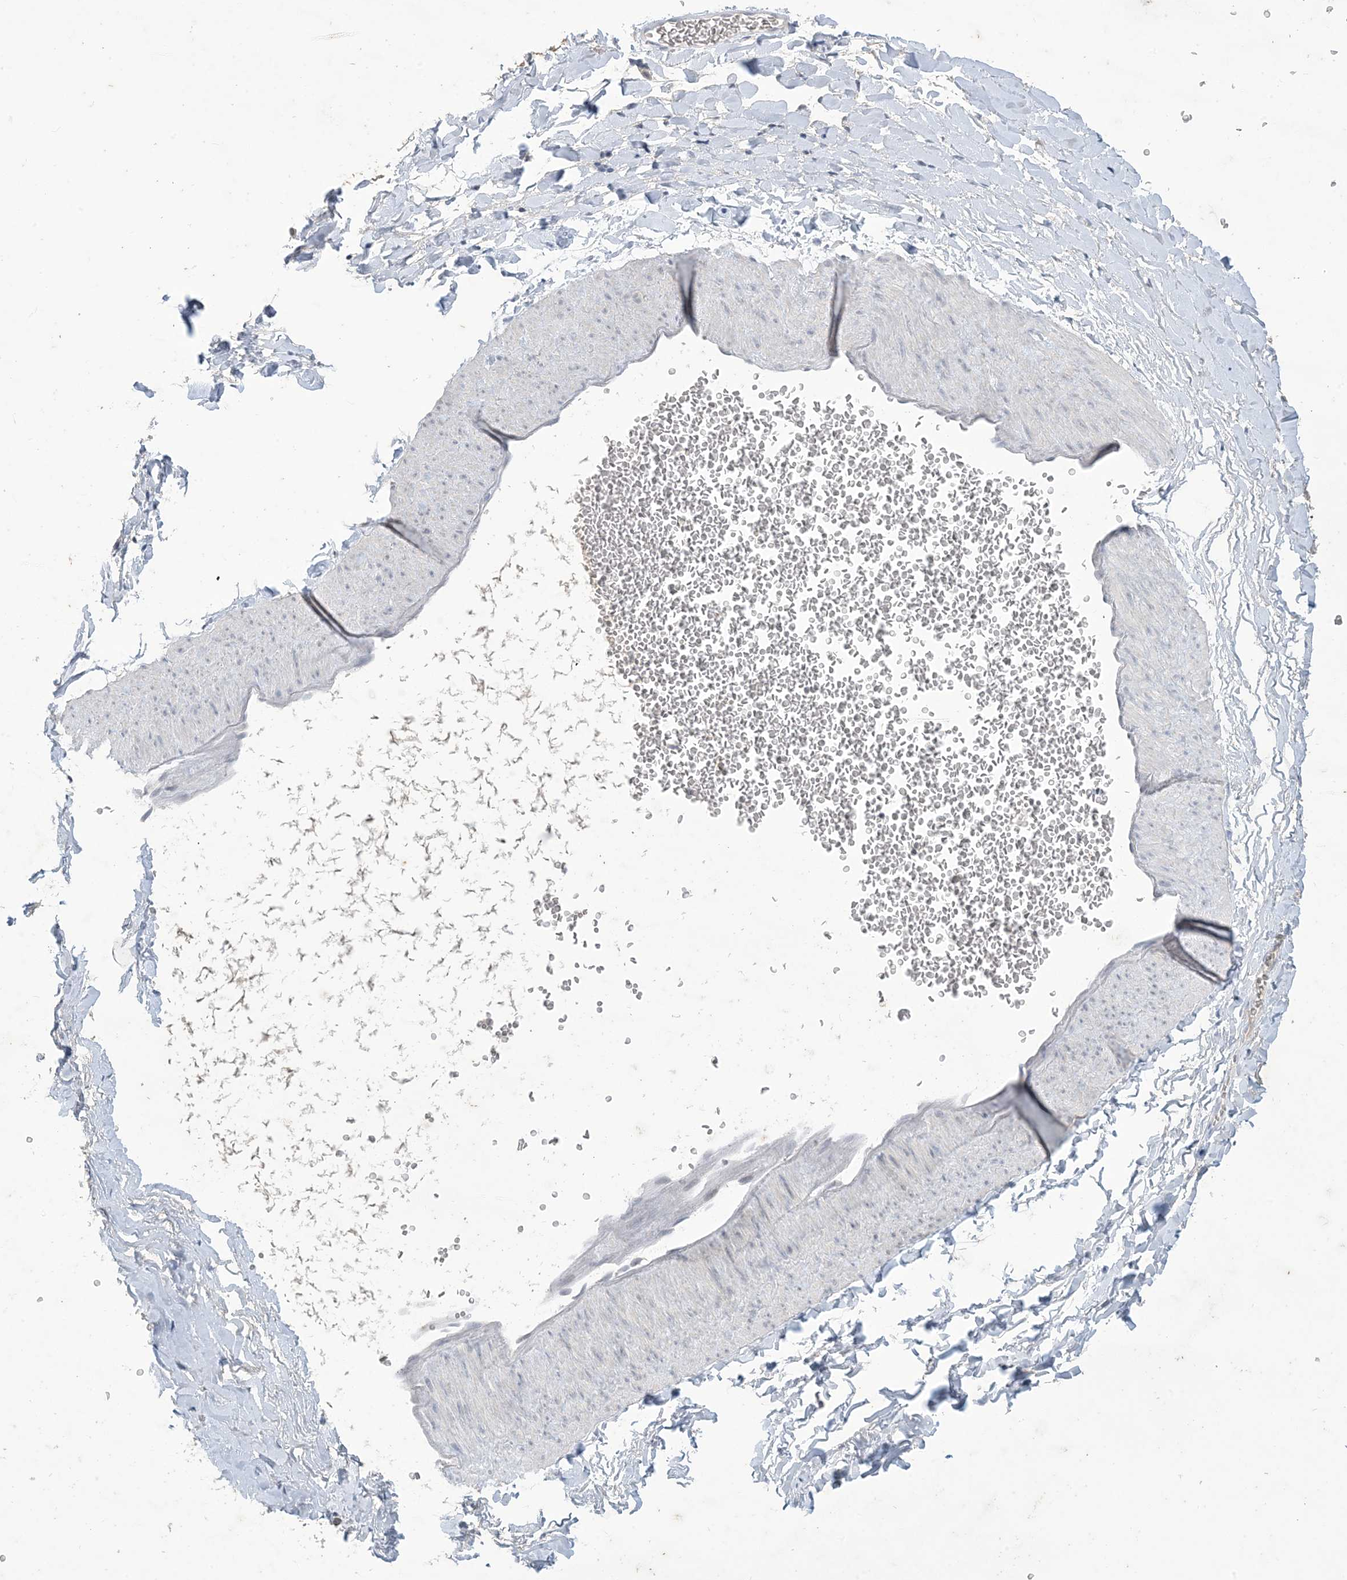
{"staining": {"intensity": "negative", "quantity": "none", "location": "none"}, "tissue": "adipose tissue", "cell_type": "Adipocytes", "image_type": "normal", "snomed": [{"axis": "morphology", "description": "Normal tissue, NOS"}, {"axis": "topography", "description": "Gallbladder"}, {"axis": "topography", "description": "Peripheral nerve tissue"}], "caption": "The photomicrograph exhibits no significant staining in adipocytes of adipose tissue. (DAB IHC visualized using brightfield microscopy, high magnification).", "gene": "ZNF674", "patient": {"sex": "male", "age": 38}}